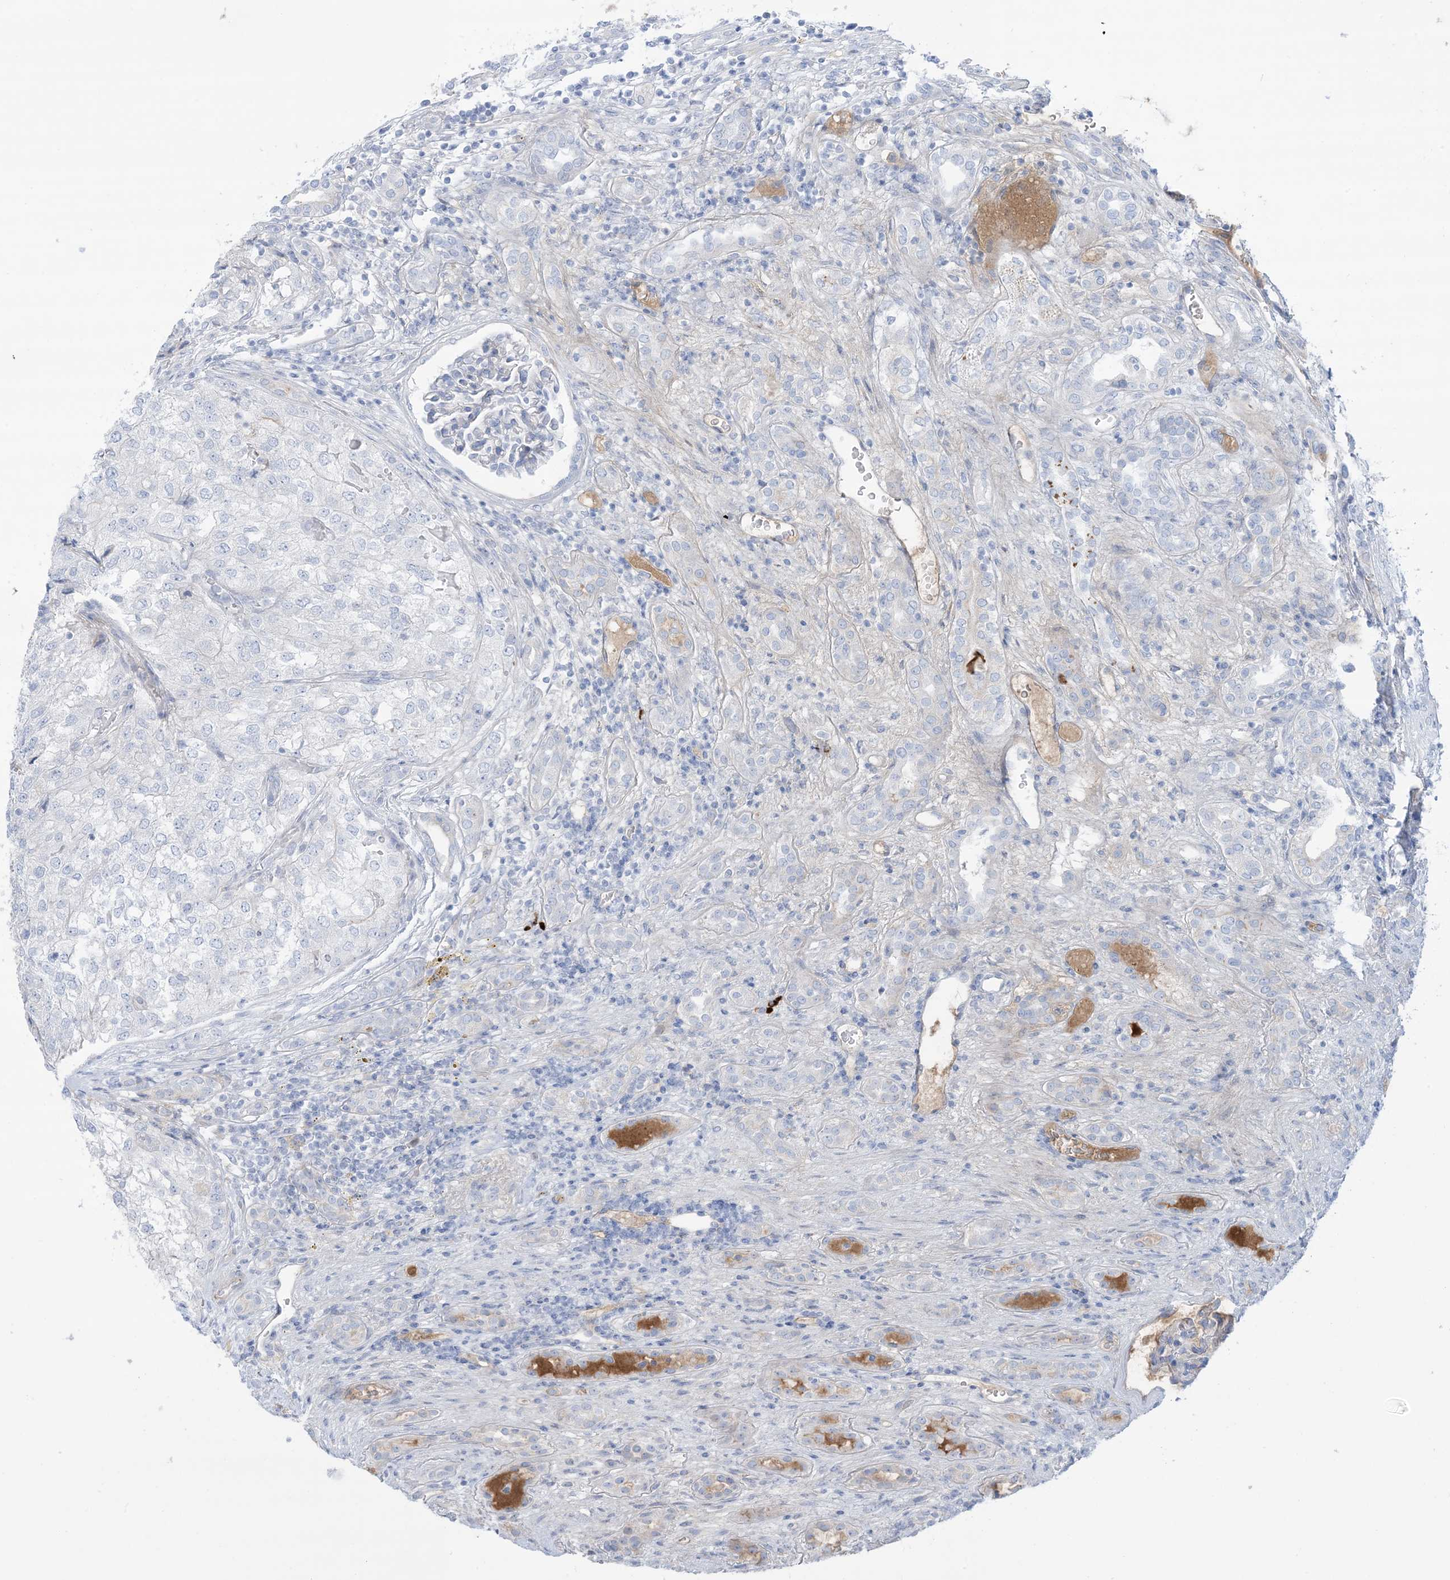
{"staining": {"intensity": "negative", "quantity": "none", "location": "none"}, "tissue": "renal cancer", "cell_type": "Tumor cells", "image_type": "cancer", "snomed": [{"axis": "morphology", "description": "Adenocarcinoma, NOS"}, {"axis": "topography", "description": "Kidney"}], "caption": "Immunohistochemical staining of renal cancer (adenocarcinoma) demonstrates no significant expression in tumor cells.", "gene": "ATP11C", "patient": {"sex": "female", "age": 54}}